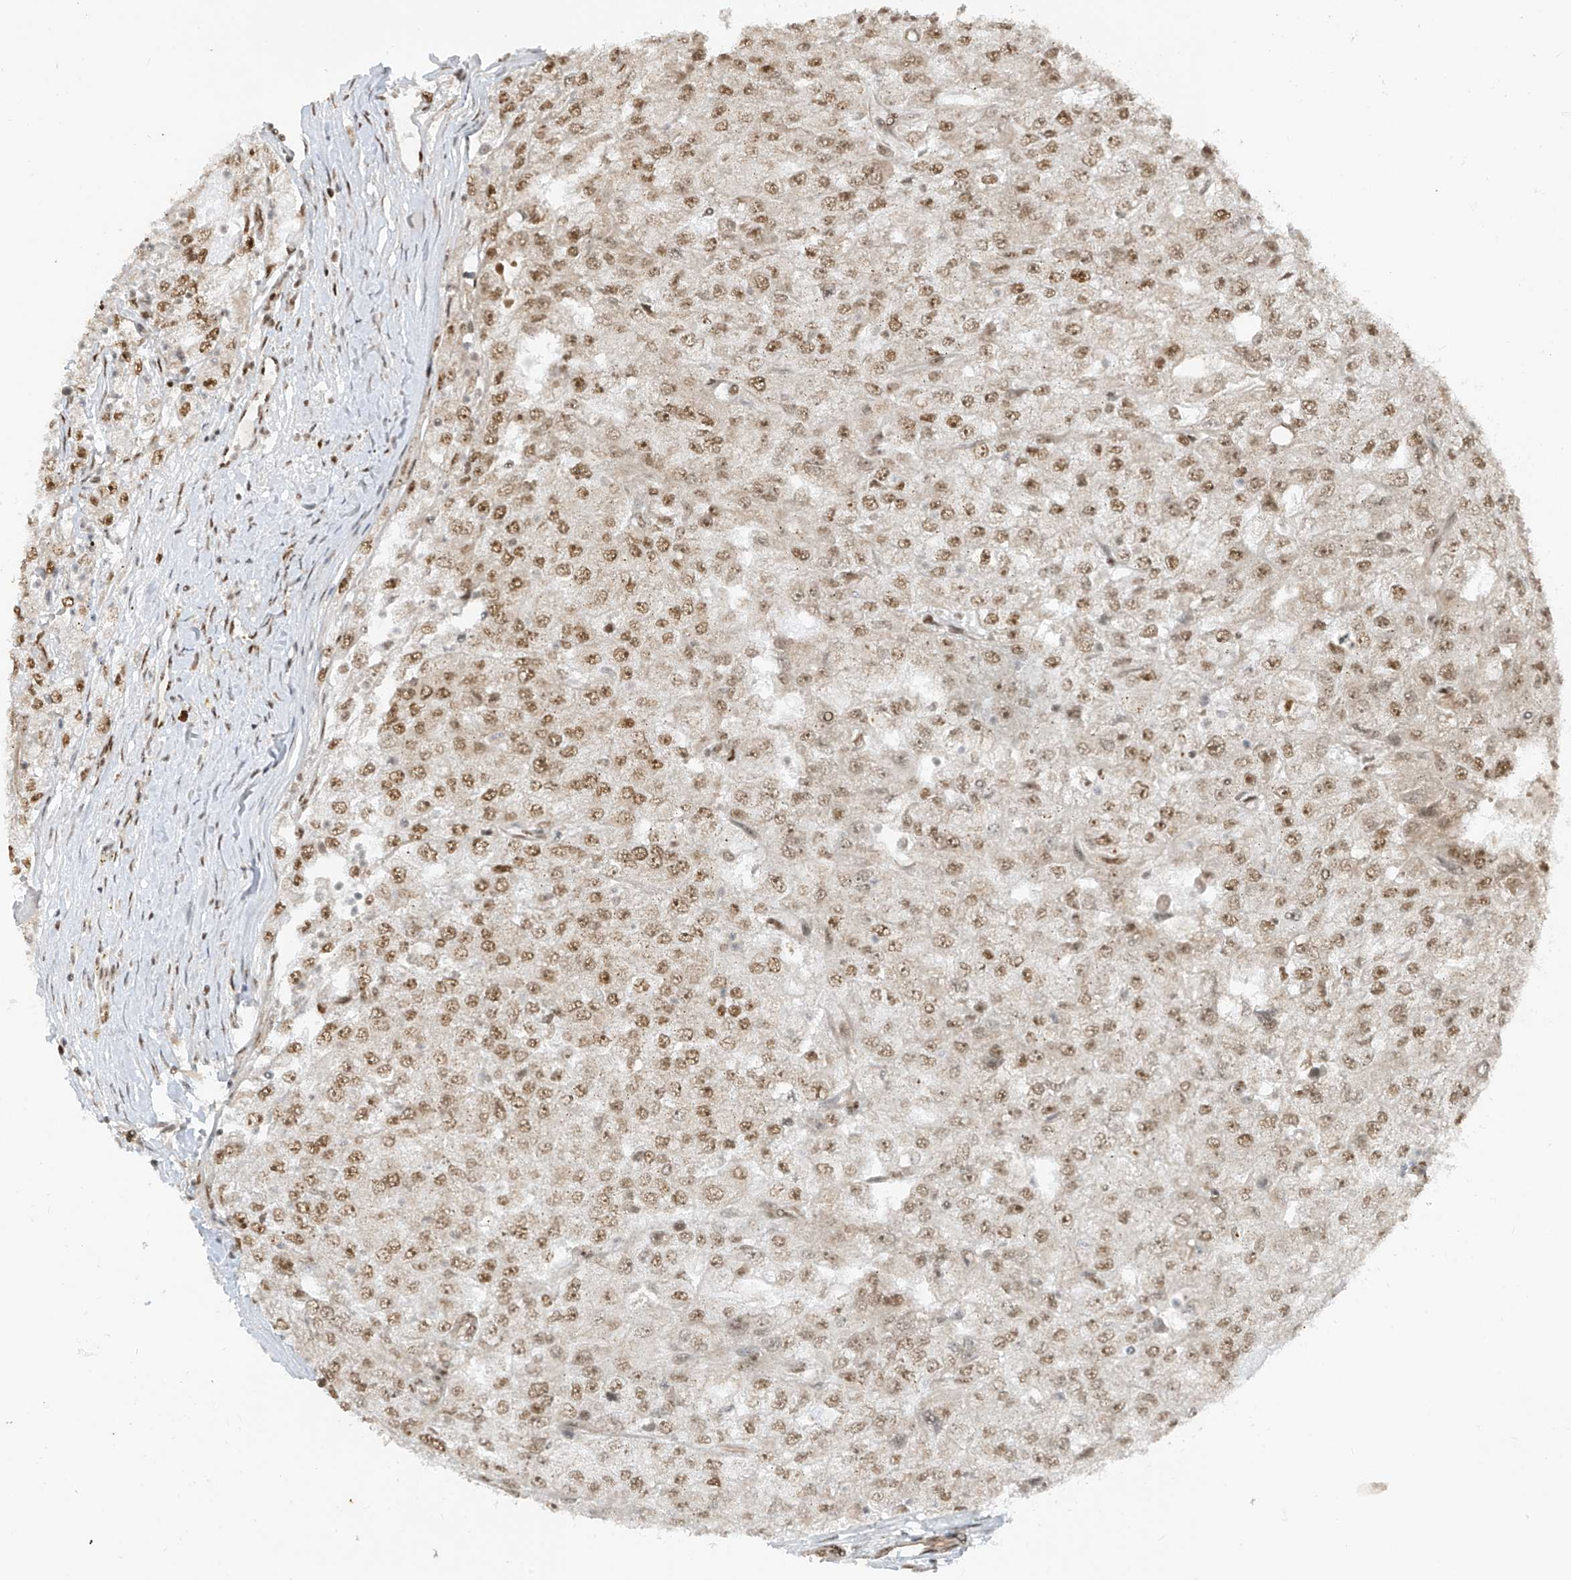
{"staining": {"intensity": "moderate", "quantity": ">75%", "location": "nuclear"}, "tissue": "renal cancer", "cell_type": "Tumor cells", "image_type": "cancer", "snomed": [{"axis": "morphology", "description": "Adenocarcinoma, NOS"}, {"axis": "topography", "description": "Kidney"}], "caption": "Human adenocarcinoma (renal) stained with a protein marker shows moderate staining in tumor cells.", "gene": "ARHGEF3", "patient": {"sex": "female", "age": 54}}